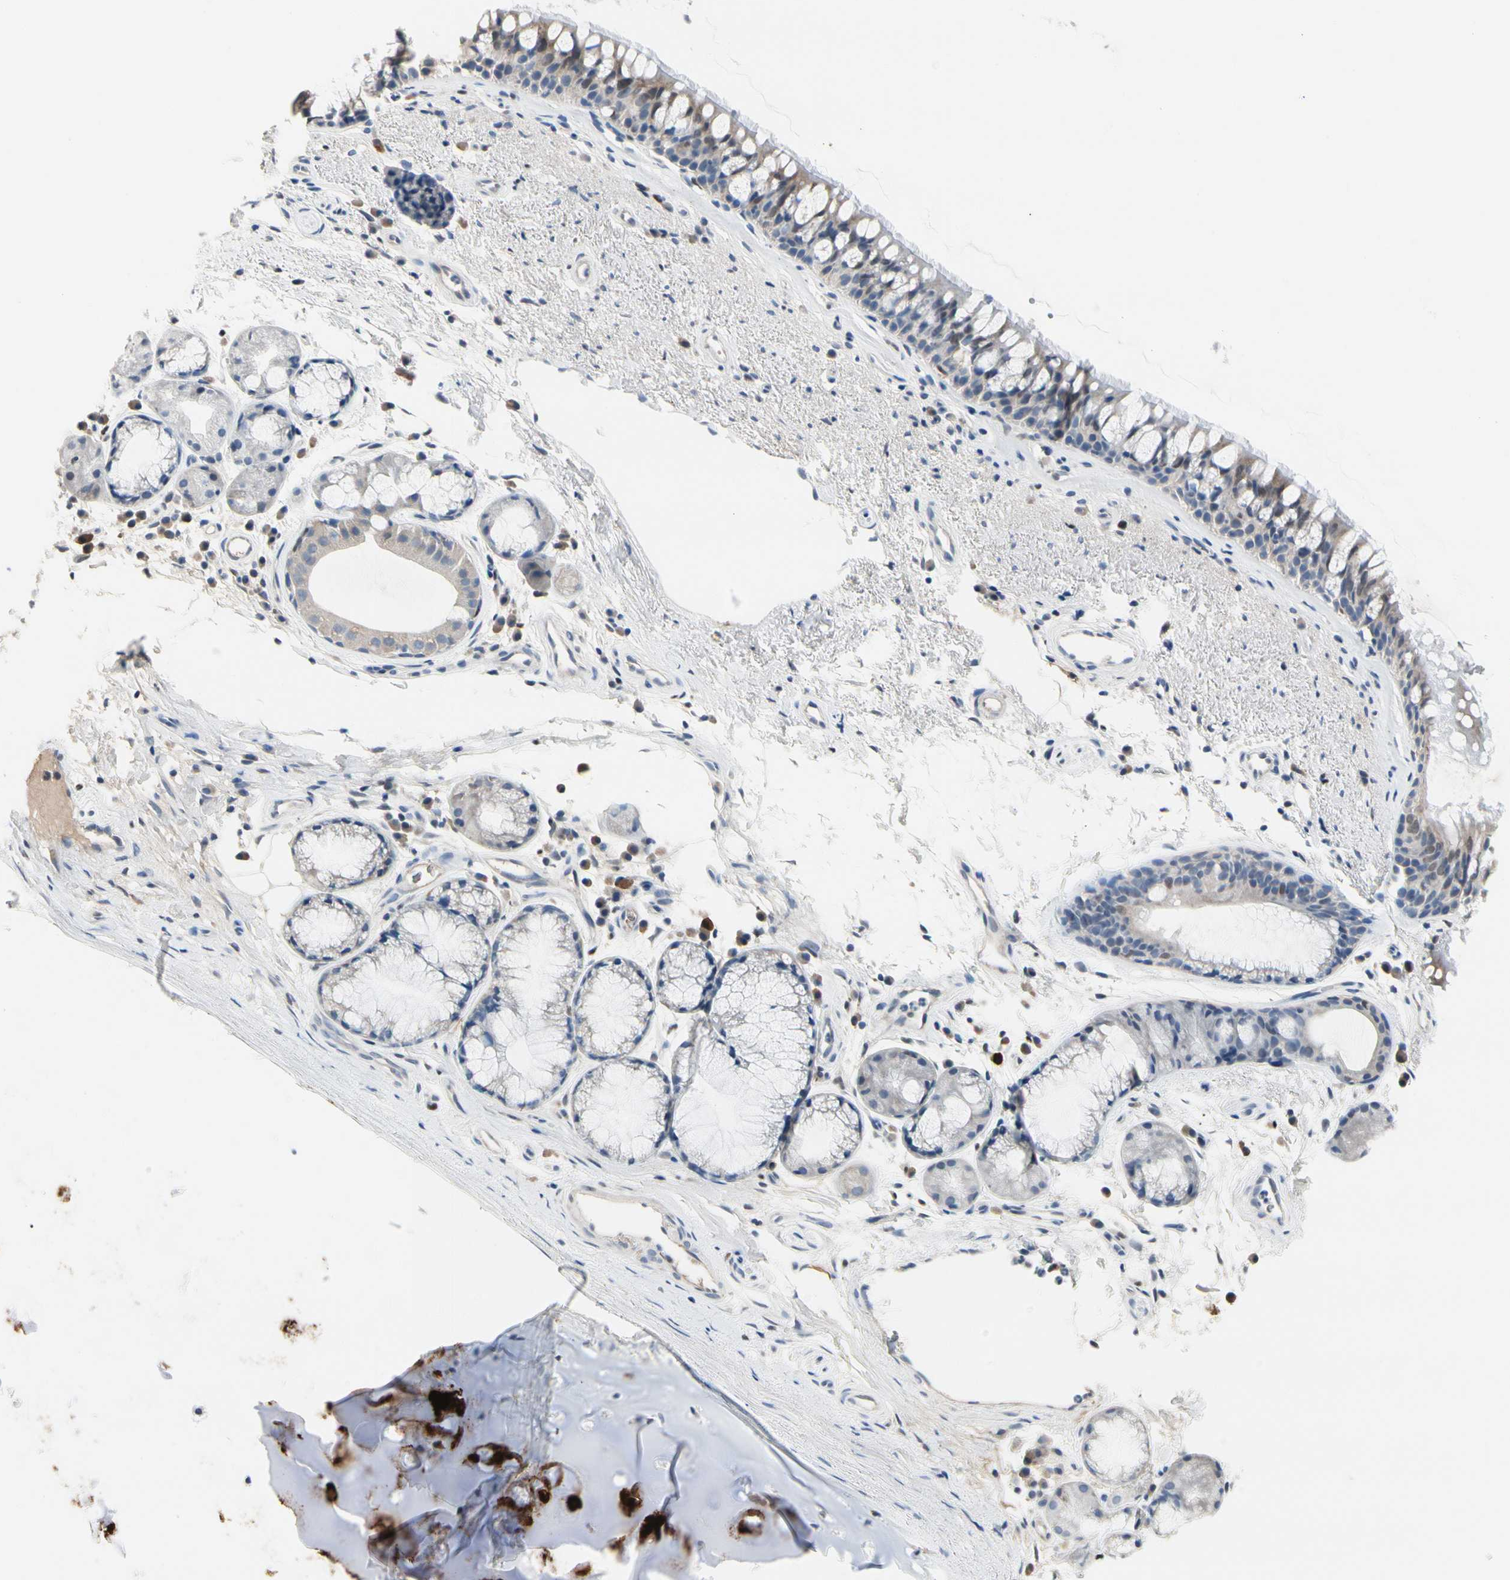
{"staining": {"intensity": "weak", "quantity": "25%-75%", "location": "cytoplasmic/membranous"}, "tissue": "bronchus", "cell_type": "Respiratory epithelial cells", "image_type": "normal", "snomed": [{"axis": "morphology", "description": "Normal tissue, NOS"}, {"axis": "topography", "description": "Bronchus"}], "caption": "Immunohistochemical staining of benign human bronchus demonstrates low levels of weak cytoplasmic/membranous expression in approximately 25%-75% of respiratory epithelial cells. (Stains: DAB (3,3'-diaminobenzidine) in brown, nuclei in blue, Microscopy: brightfield microscopy at high magnification).", "gene": "ECRG4", "patient": {"sex": "female", "age": 54}}